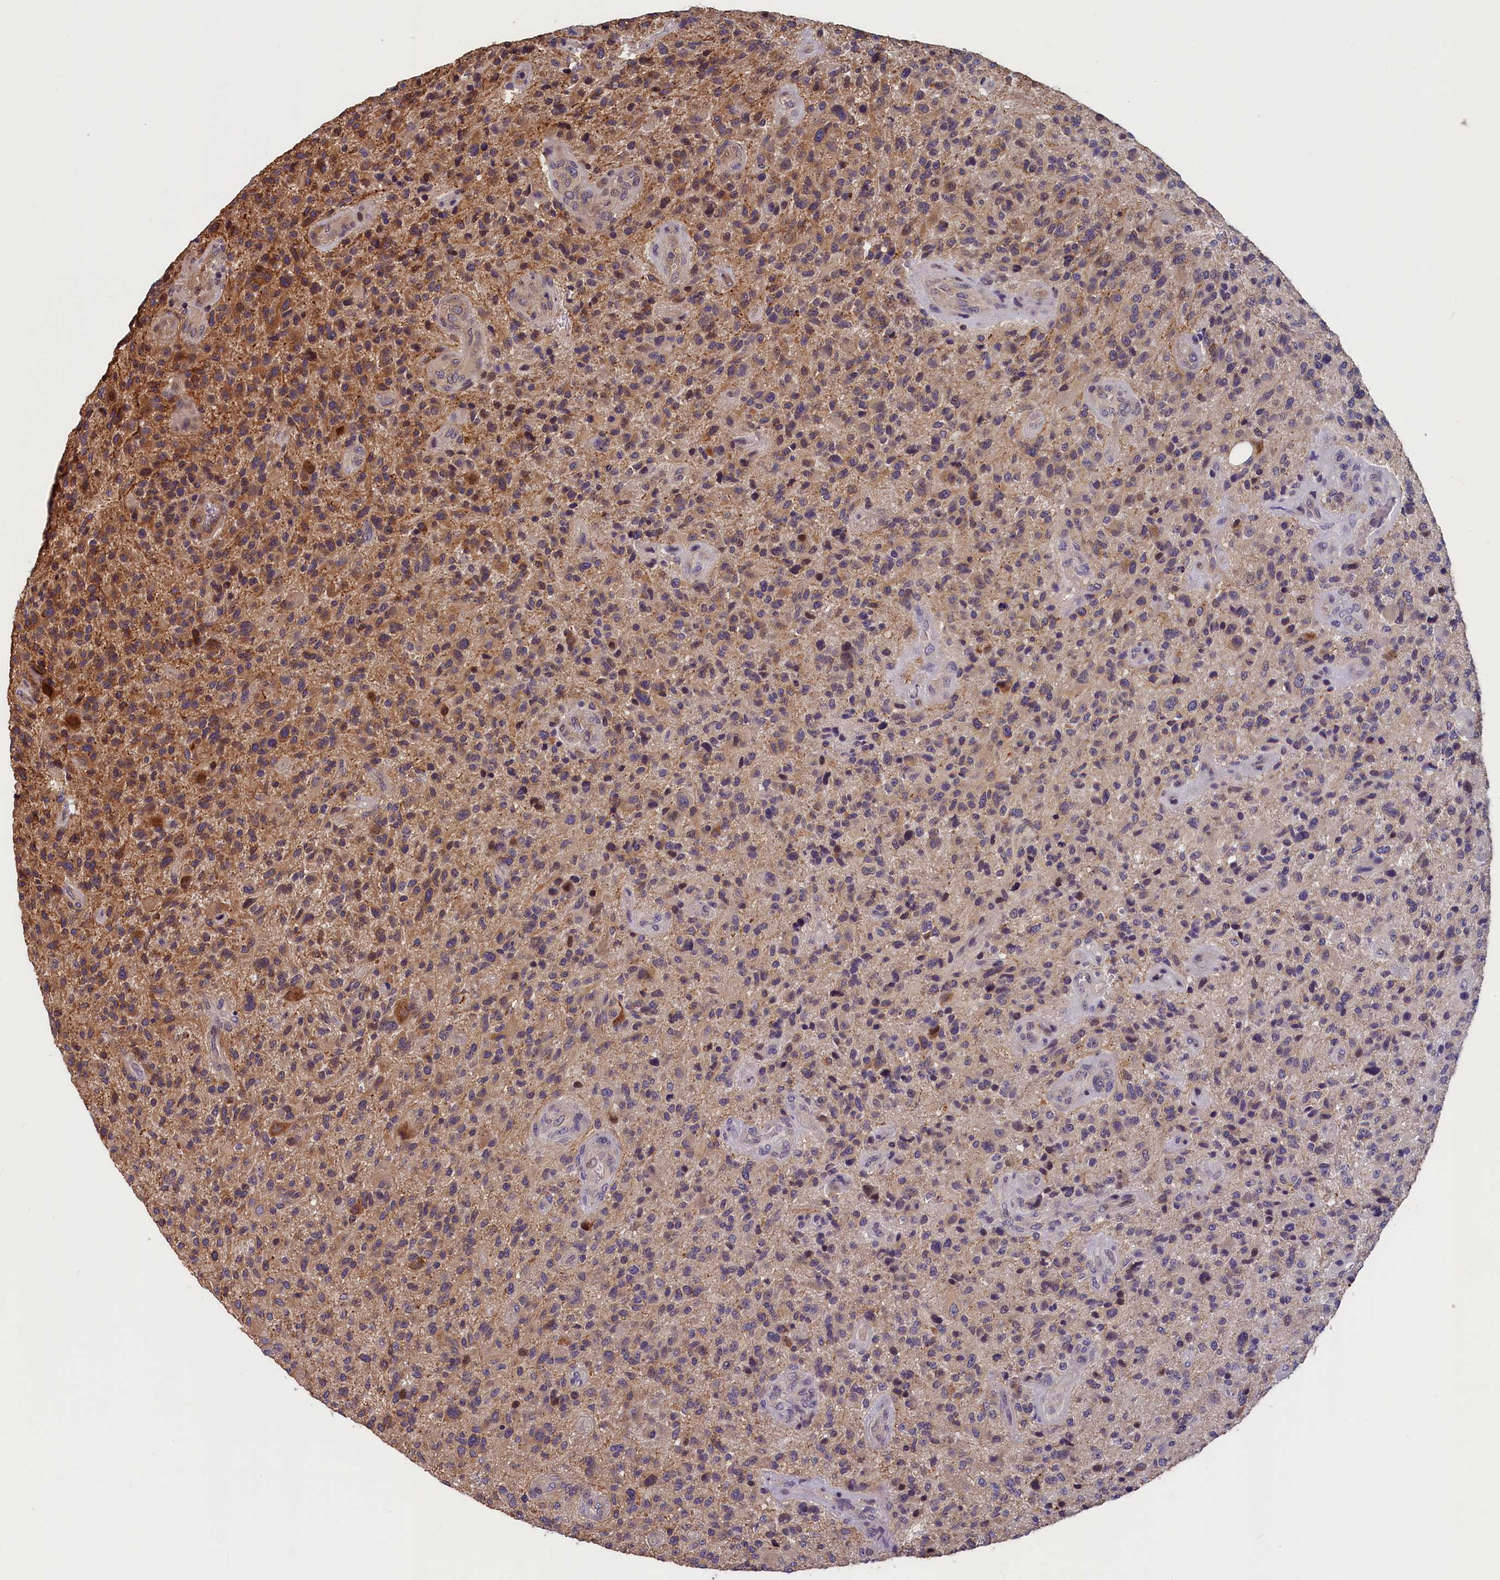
{"staining": {"intensity": "moderate", "quantity": "<25%", "location": "cytoplasmic/membranous"}, "tissue": "glioma", "cell_type": "Tumor cells", "image_type": "cancer", "snomed": [{"axis": "morphology", "description": "Glioma, malignant, High grade"}, {"axis": "topography", "description": "Brain"}], "caption": "A brown stain labels moderate cytoplasmic/membranous staining of a protein in glioma tumor cells.", "gene": "TMEM116", "patient": {"sex": "male", "age": 47}}